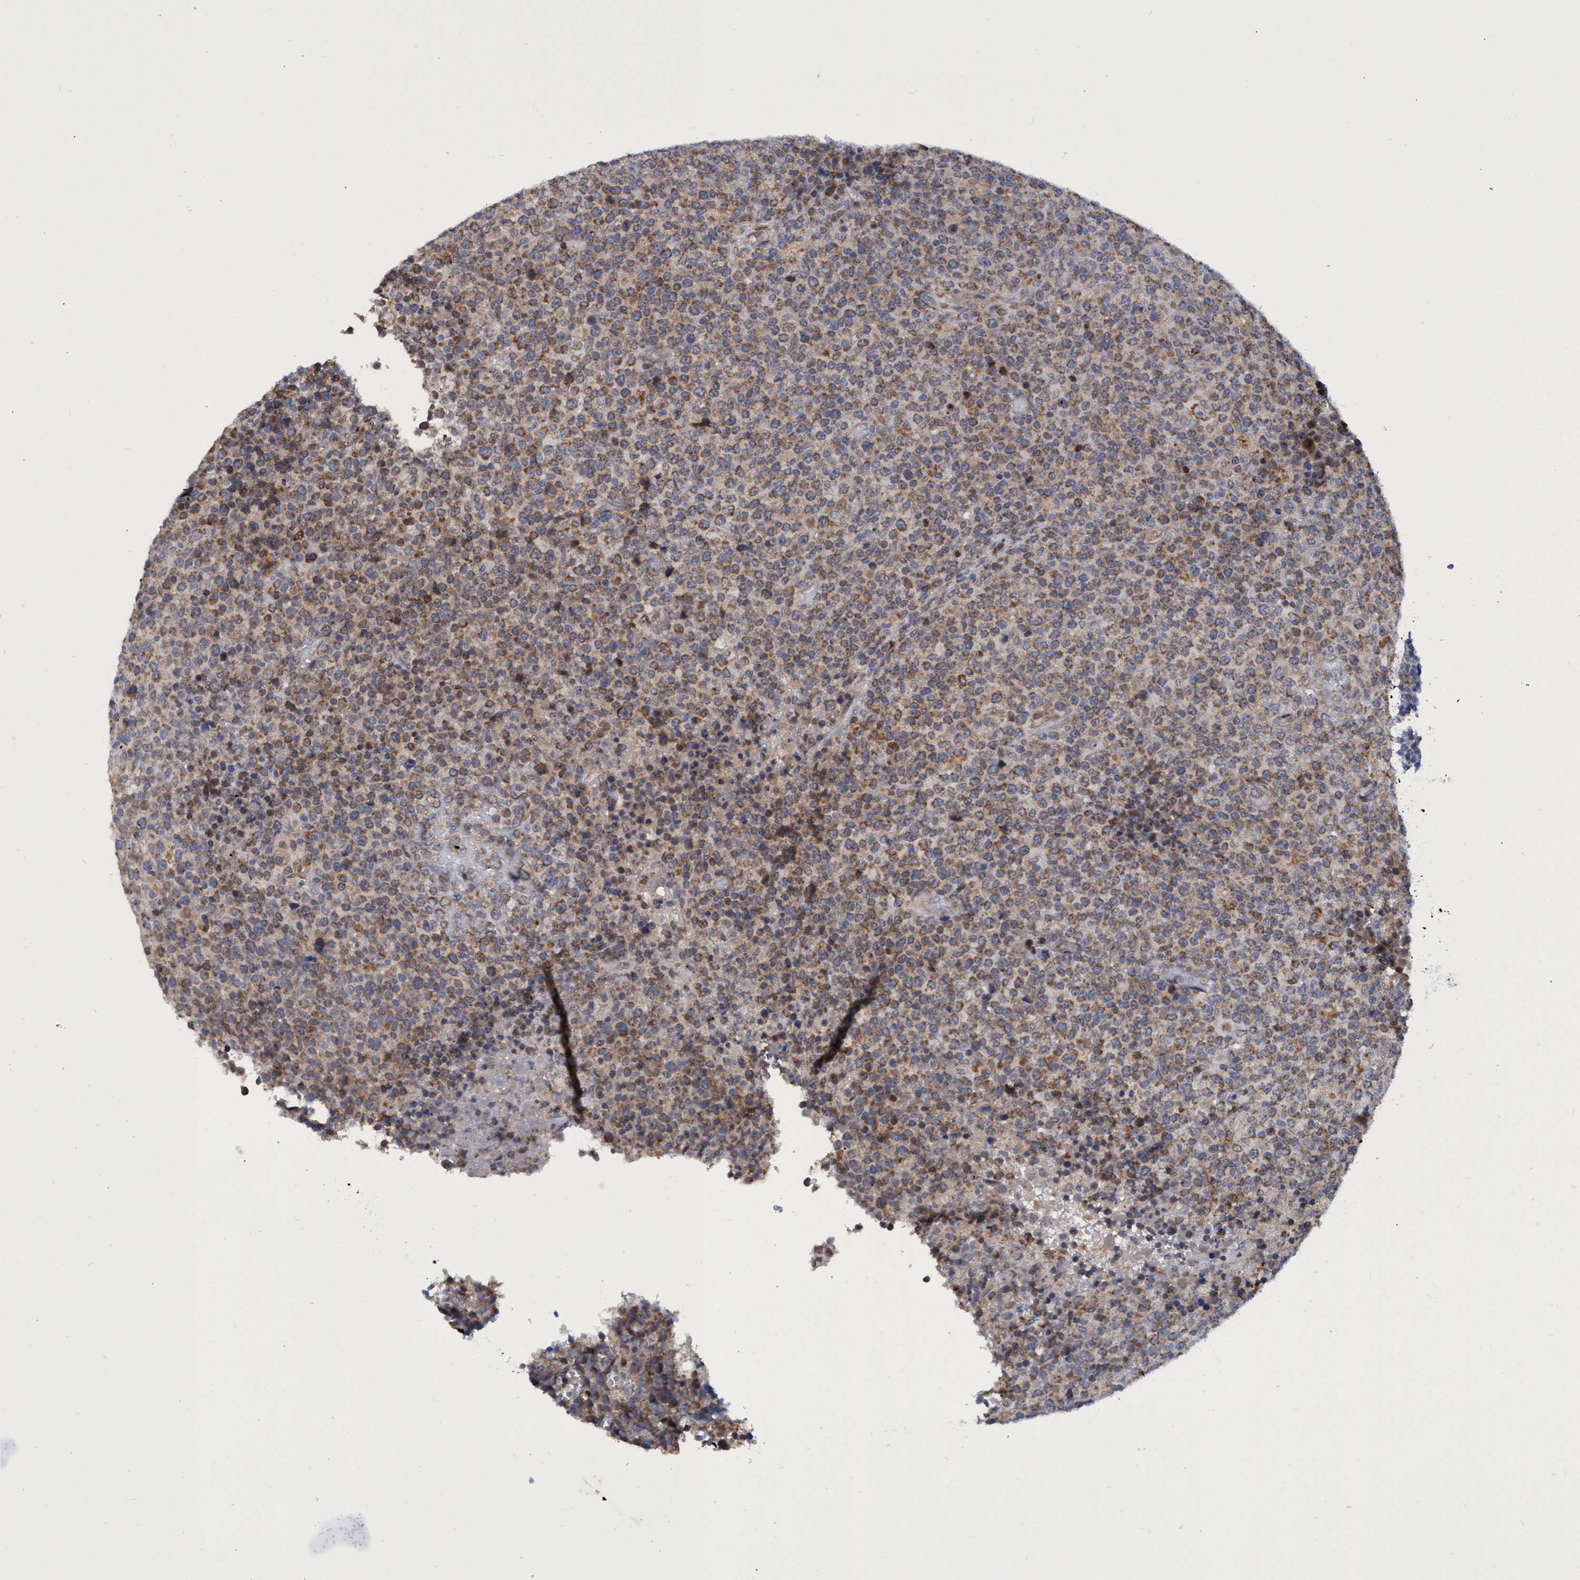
{"staining": {"intensity": "moderate", "quantity": ">75%", "location": "cytoplasmic/membranous"}, "tissue": "lymphoma", "cell_type": "Tumor cells", "image_type": "cancer", "snomed": [{"axis": "morphology", "description": "Malignant lymphoma, non-Hodgkin's type, High grade"}, {"axis": "topography", "description": "Lymph node"}], "caption": "This is a photomicrograph of IHC staining of malignant lymphoma, non-Hodgkin's type (high-grade), which shows moderate positivity in the cytoplasmic/membranous of tumor cells.", "gene": "NAT16", "patient": {"sex": "male", "age": 13}}